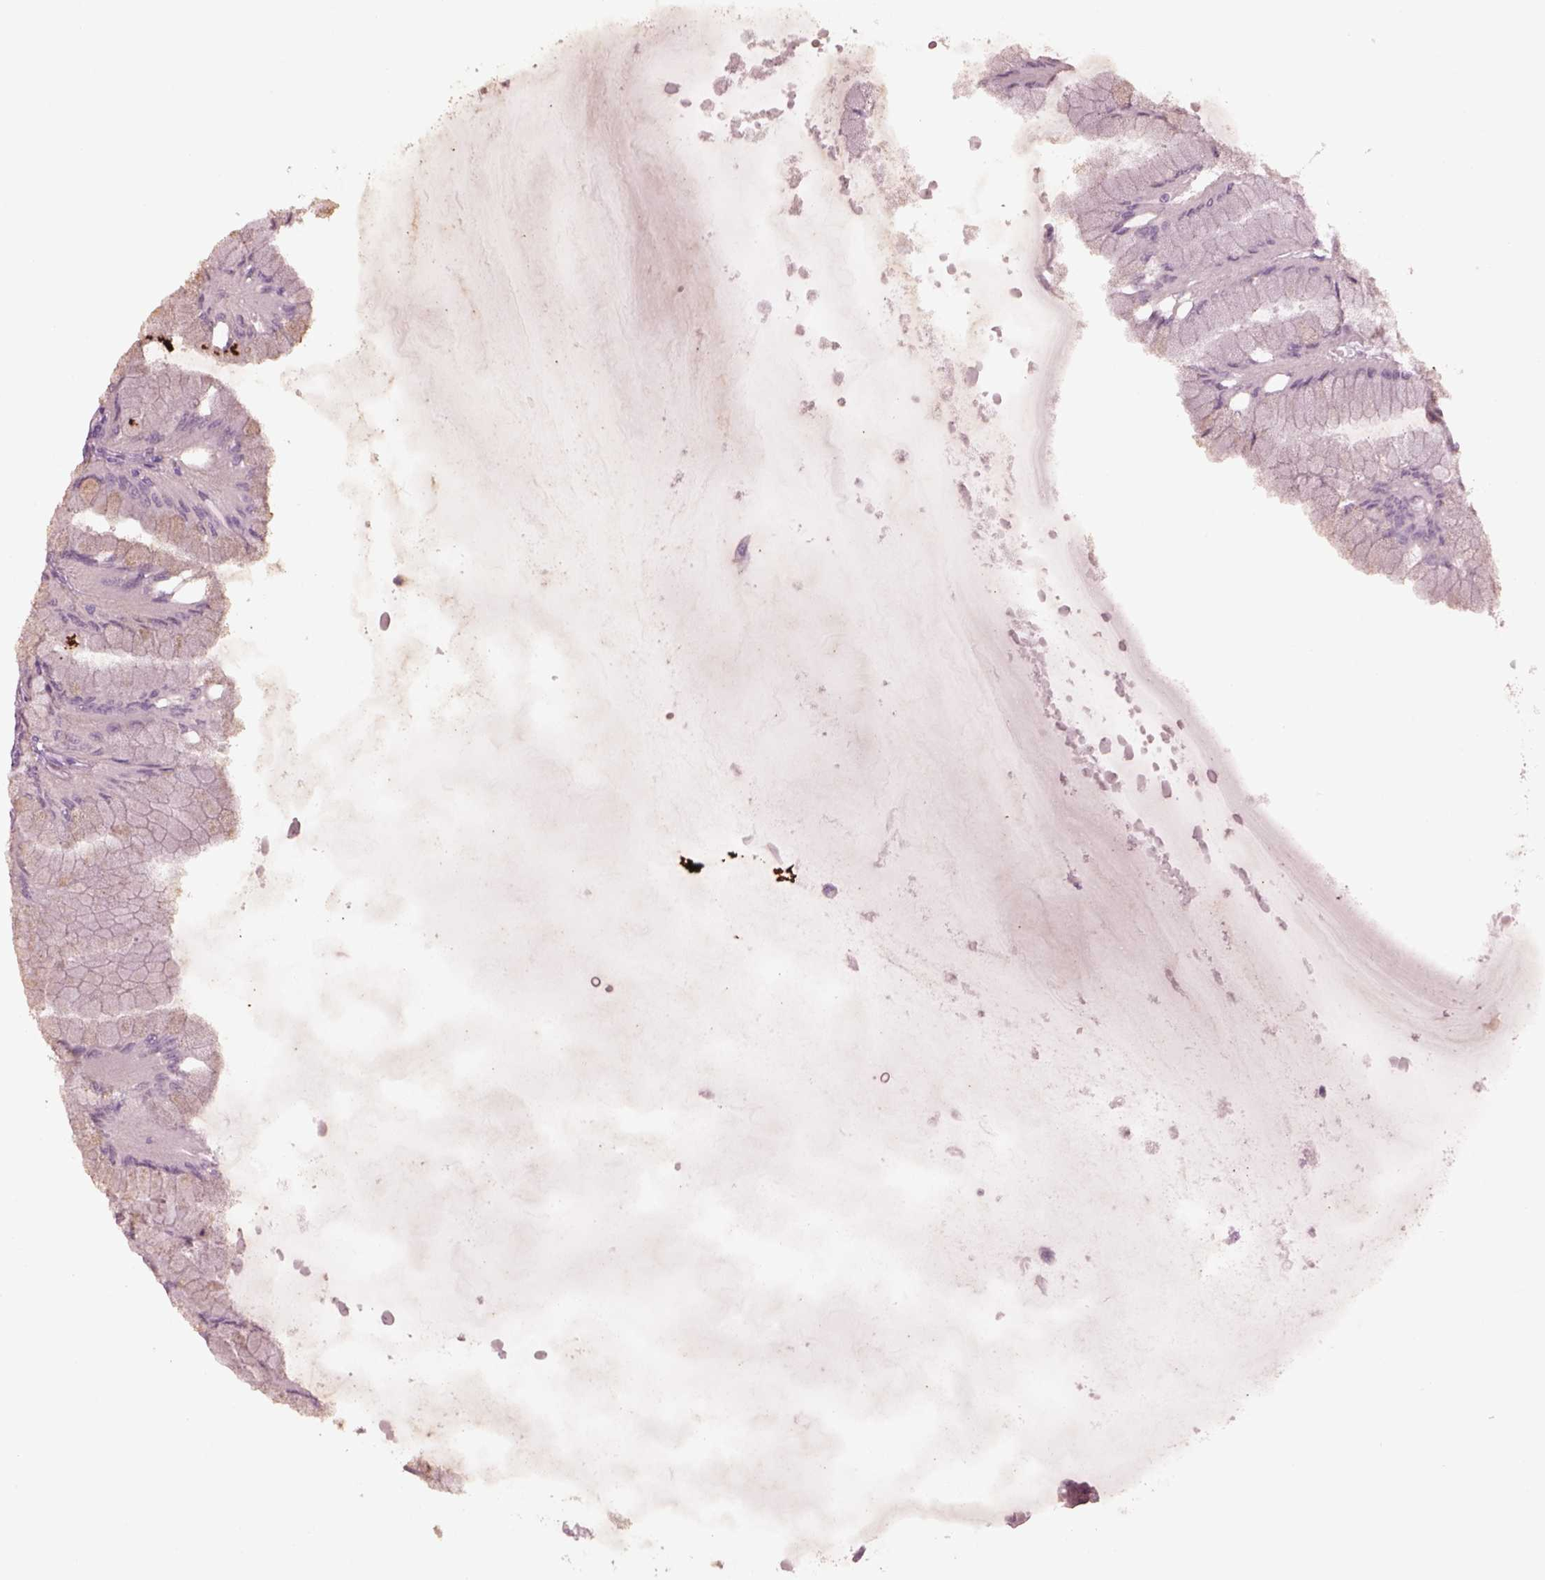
{"staining": {"intensity": "negative", "quantity": "none", "location": "none"}, "tissue": "stomach", "cell_type": "Glandular cells", "image_type": "normal", "snomed": [{"axis": "morphology", "description": "Normal tissue, NOS"}, {"axis": "topography", "description": "Stomach, upper"}], "caption": "Glandular cells show no significant protein expression in normal stomach. (Brightfield microscopy of DAB (3,3'-diaminobenzidine) immunohistochemistry (IHC) at high magnification).", "gene": "PDC", "patient": {"sex": "male", "age": 60}}